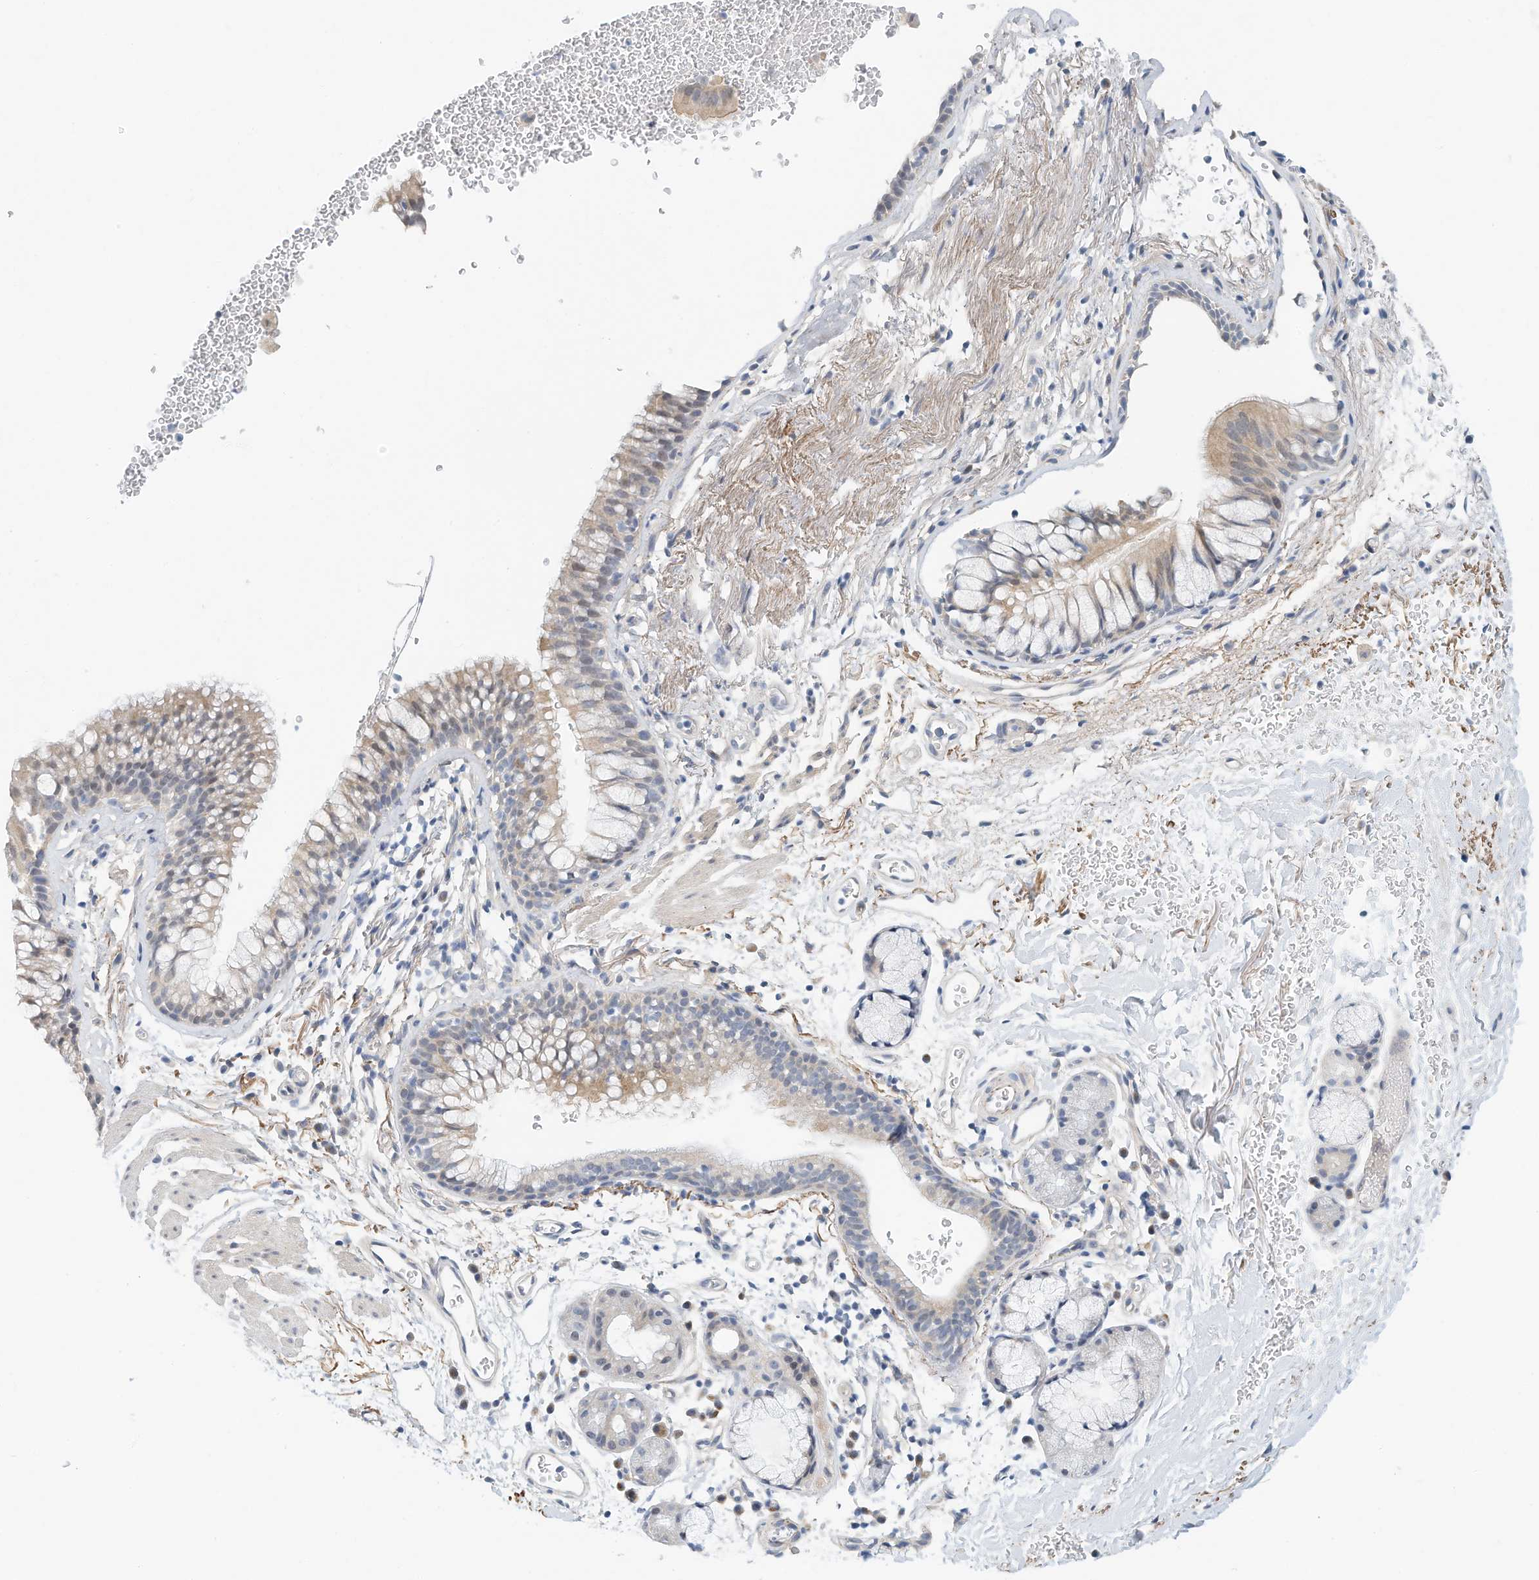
{"staining": {"intensity": "weak", "quantity": "25%-75%", "location": "cytoplasmic/membranous"}, "tissue": "bronchus", "cell_type": "Respiratory epithelial cells", "image_type": "normal", "snomed": [{"axis": "morphology", "description": "Normal tissue, NOS"}, {"axis": "topography", "description": "Cartilage tissue"}, {"axis": "topography", "description": "Bronchus"}], "caption": "IHC staining of benign bronchus, which reveals low levels of weak cytoplasmic/membranous expression in approximately 25%-75% of respiratory epithelial cells indicating weak cytoplasmic/membranous protein positivity. The staining was performed using DAB (brown) for protein detection and nuclei were counterstained in hematoxylin (blue).", "gene": "ARHGAP28", "patient": {"sex": "female", "age": 53}}